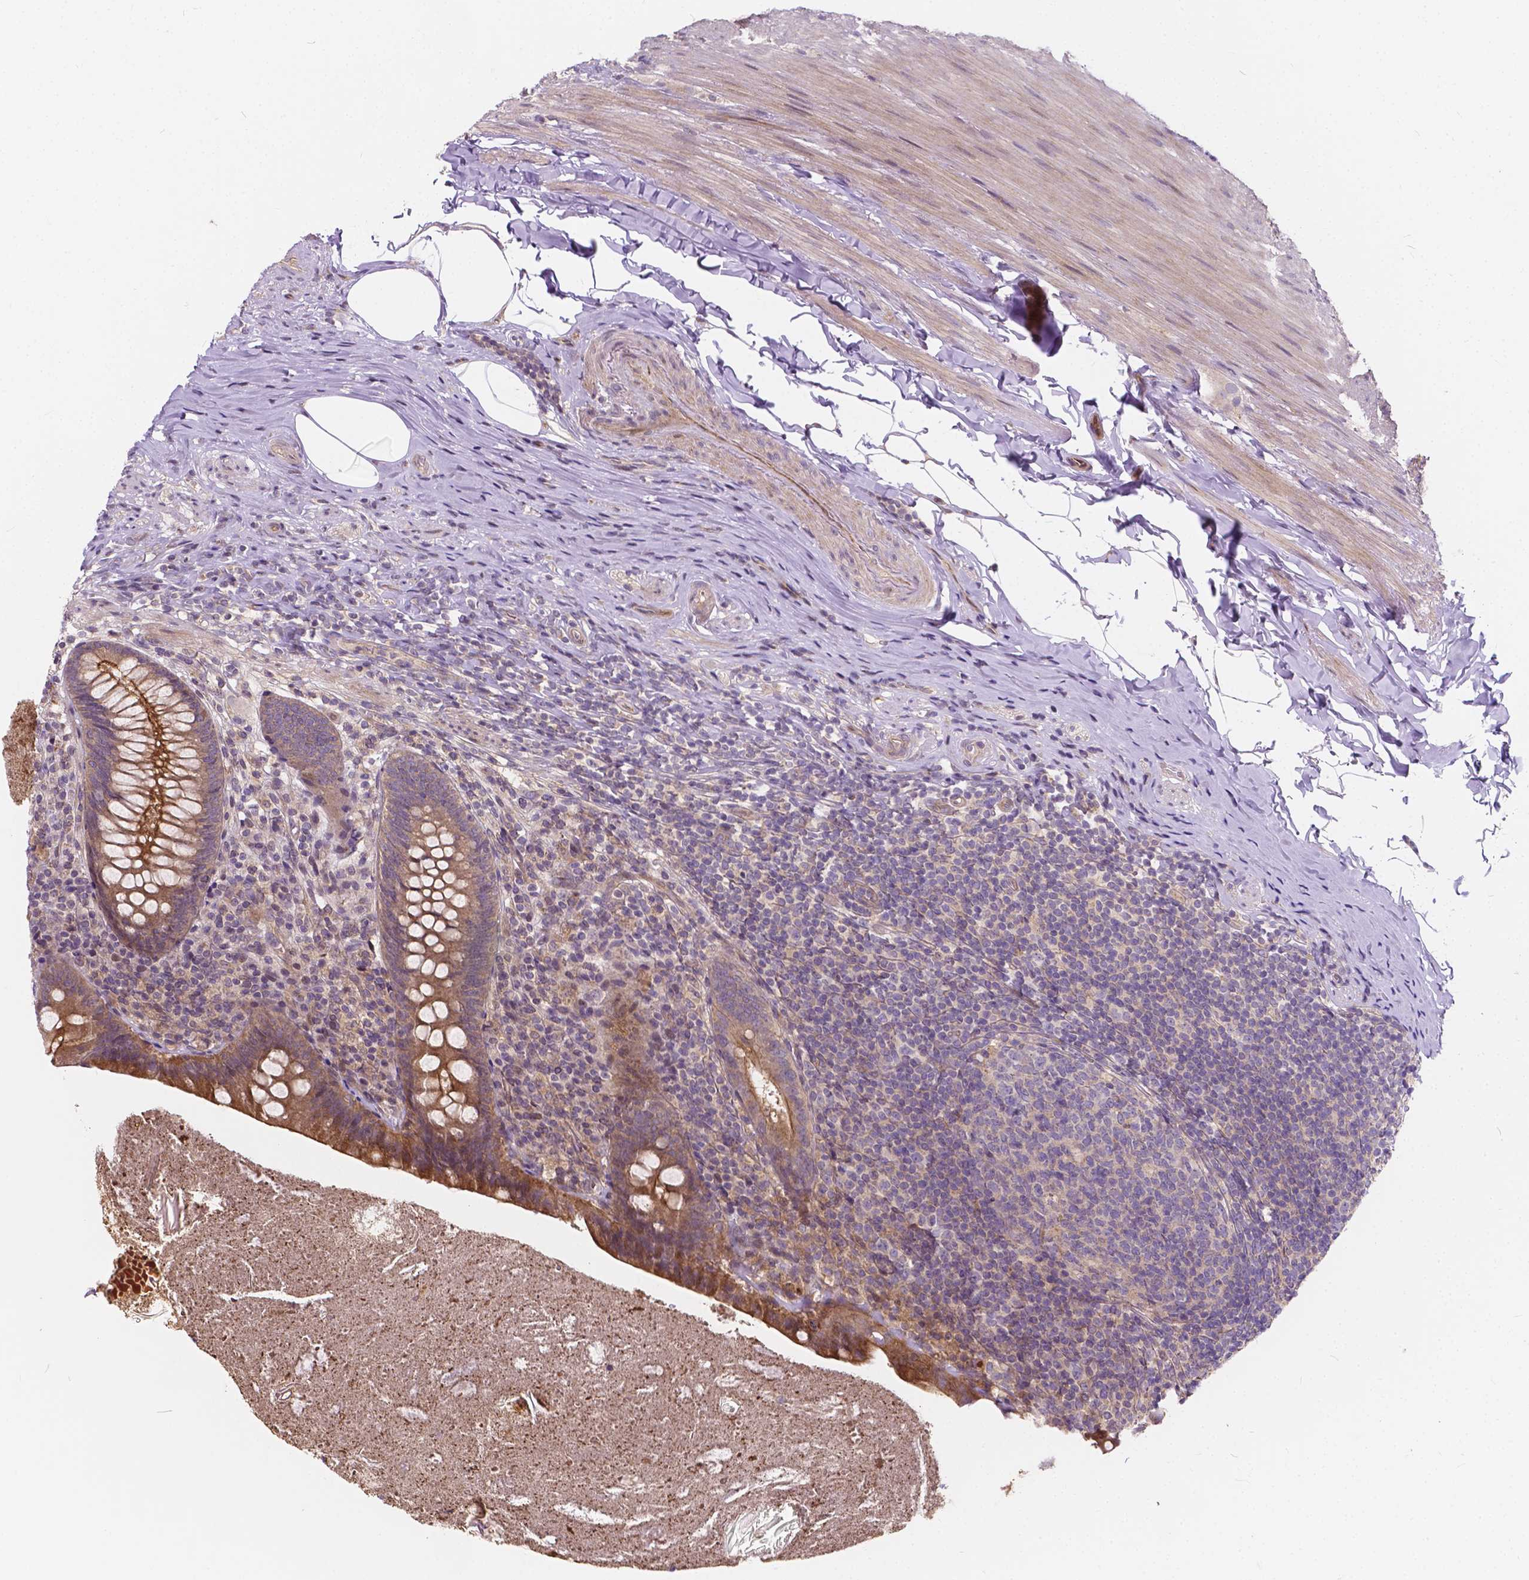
{"staining": {"intensity": "moderate", "quantity": ">75%", "location": "cytoplasmic/membranous"}, "tissue": "appendix", "cell_type": "Glandular cells", "image_type": "normal", "snomed": [{"axis": "morphology", "description": "Normal tissue, NOS"}, {"axis": "topography", "description": "Appendix"}], "caption": "A photomicrograph of appendix stained for a protein displays moderate cytoplasmic/membranous brown staining in glandular cells.", "gene": "INPP5E", "patient": {"sex": "male", "age": 47}}